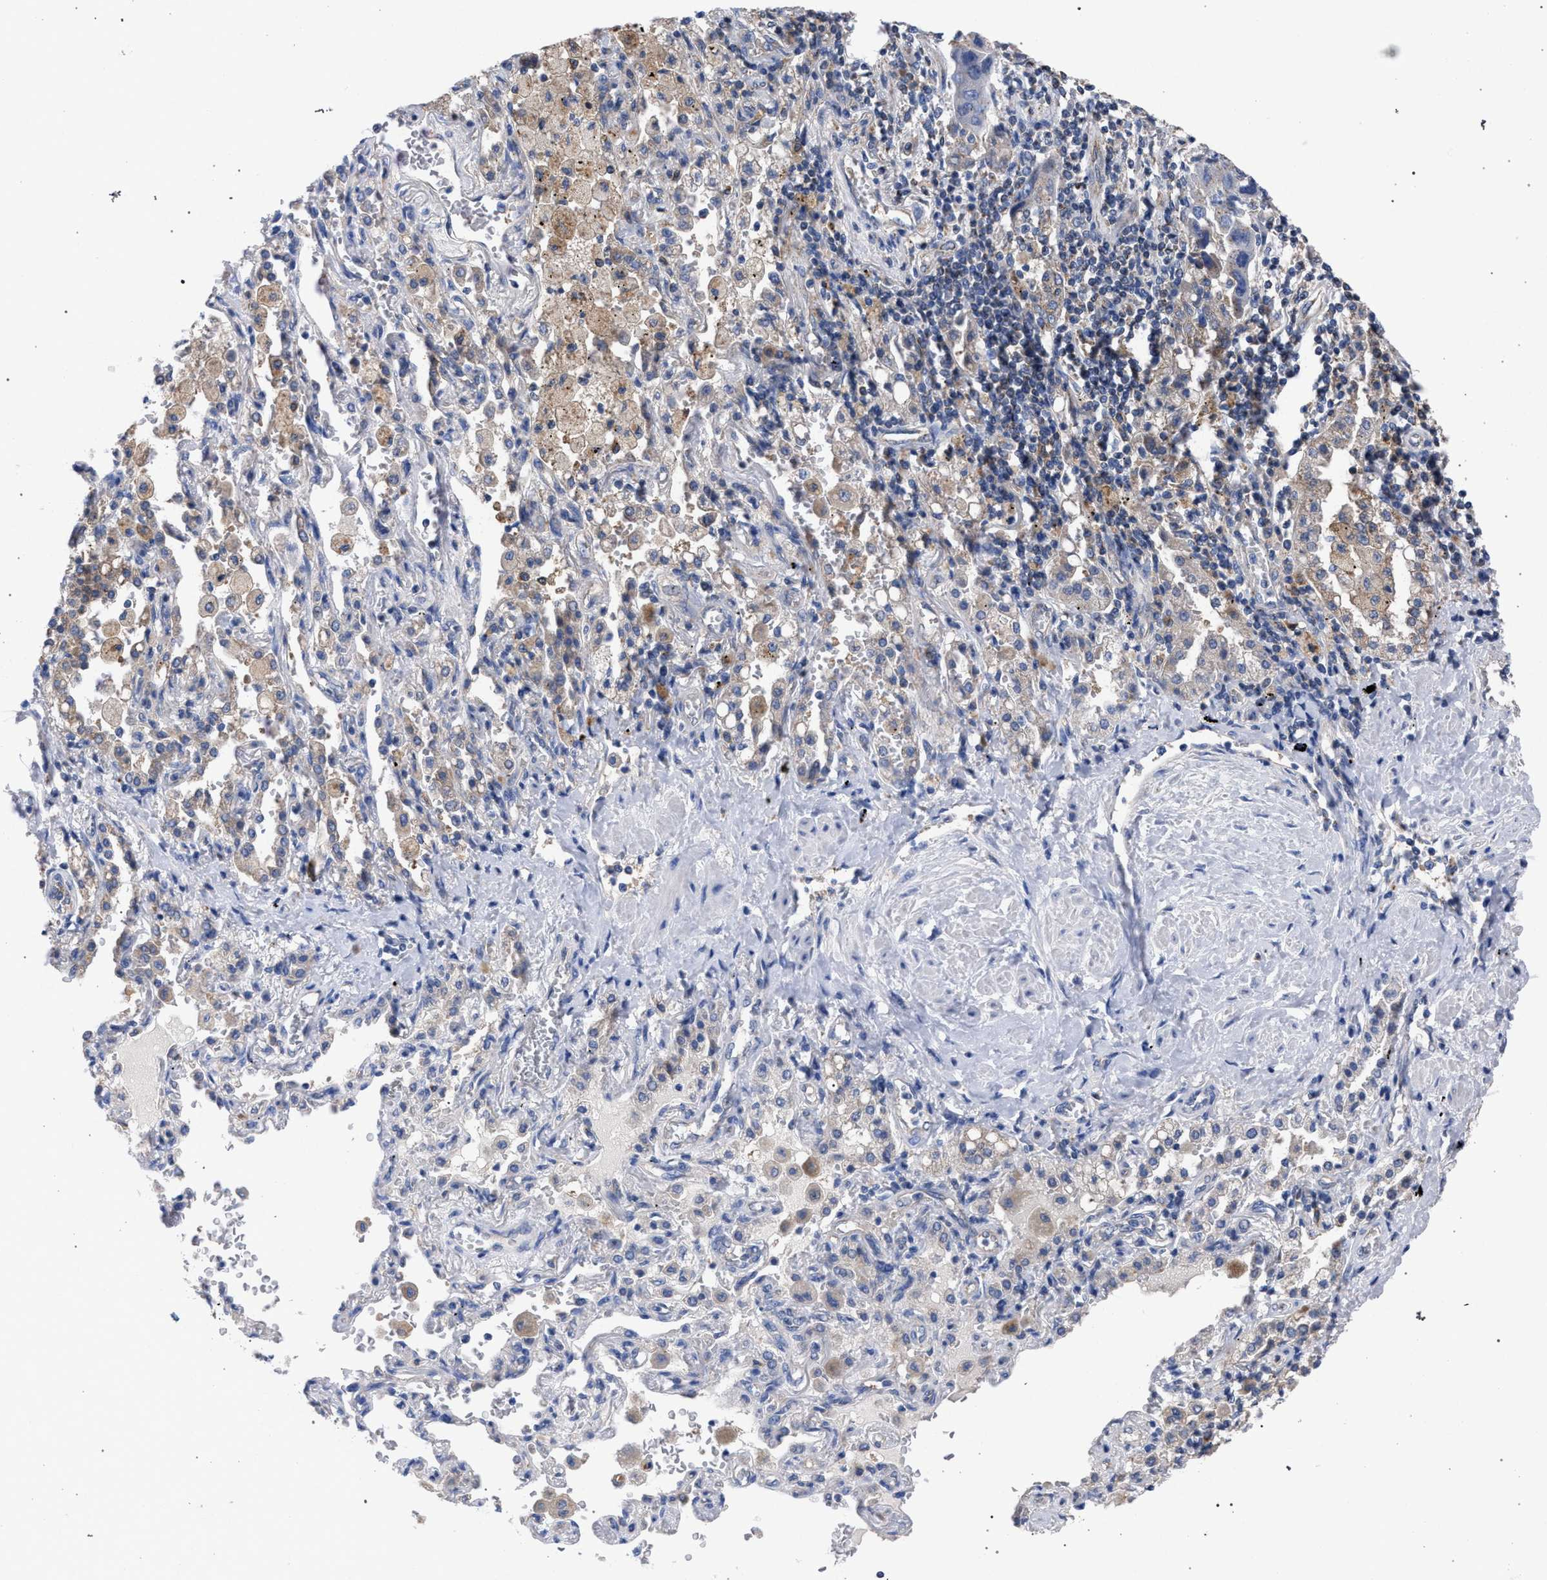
{"staining": {"intensity": "negative", "quantity": "none", "location": "none"}, "tissue": "lung cancer", "cell_type": "Tumor cells", "image_type": "cancer", "snomed": [{"axis": "morphology", "description": "Adenocarcinoma, NOS"}, {"axis": "topography", "description": "Lung"}], "caption": "An immunohistochemistry image of adenocarcinoma (lung) is shown. There is no staining in tumor cells of adenocarcinoma (lung).", "gene": "GMPR", "patient": {"sex": "female", "age": 65}}